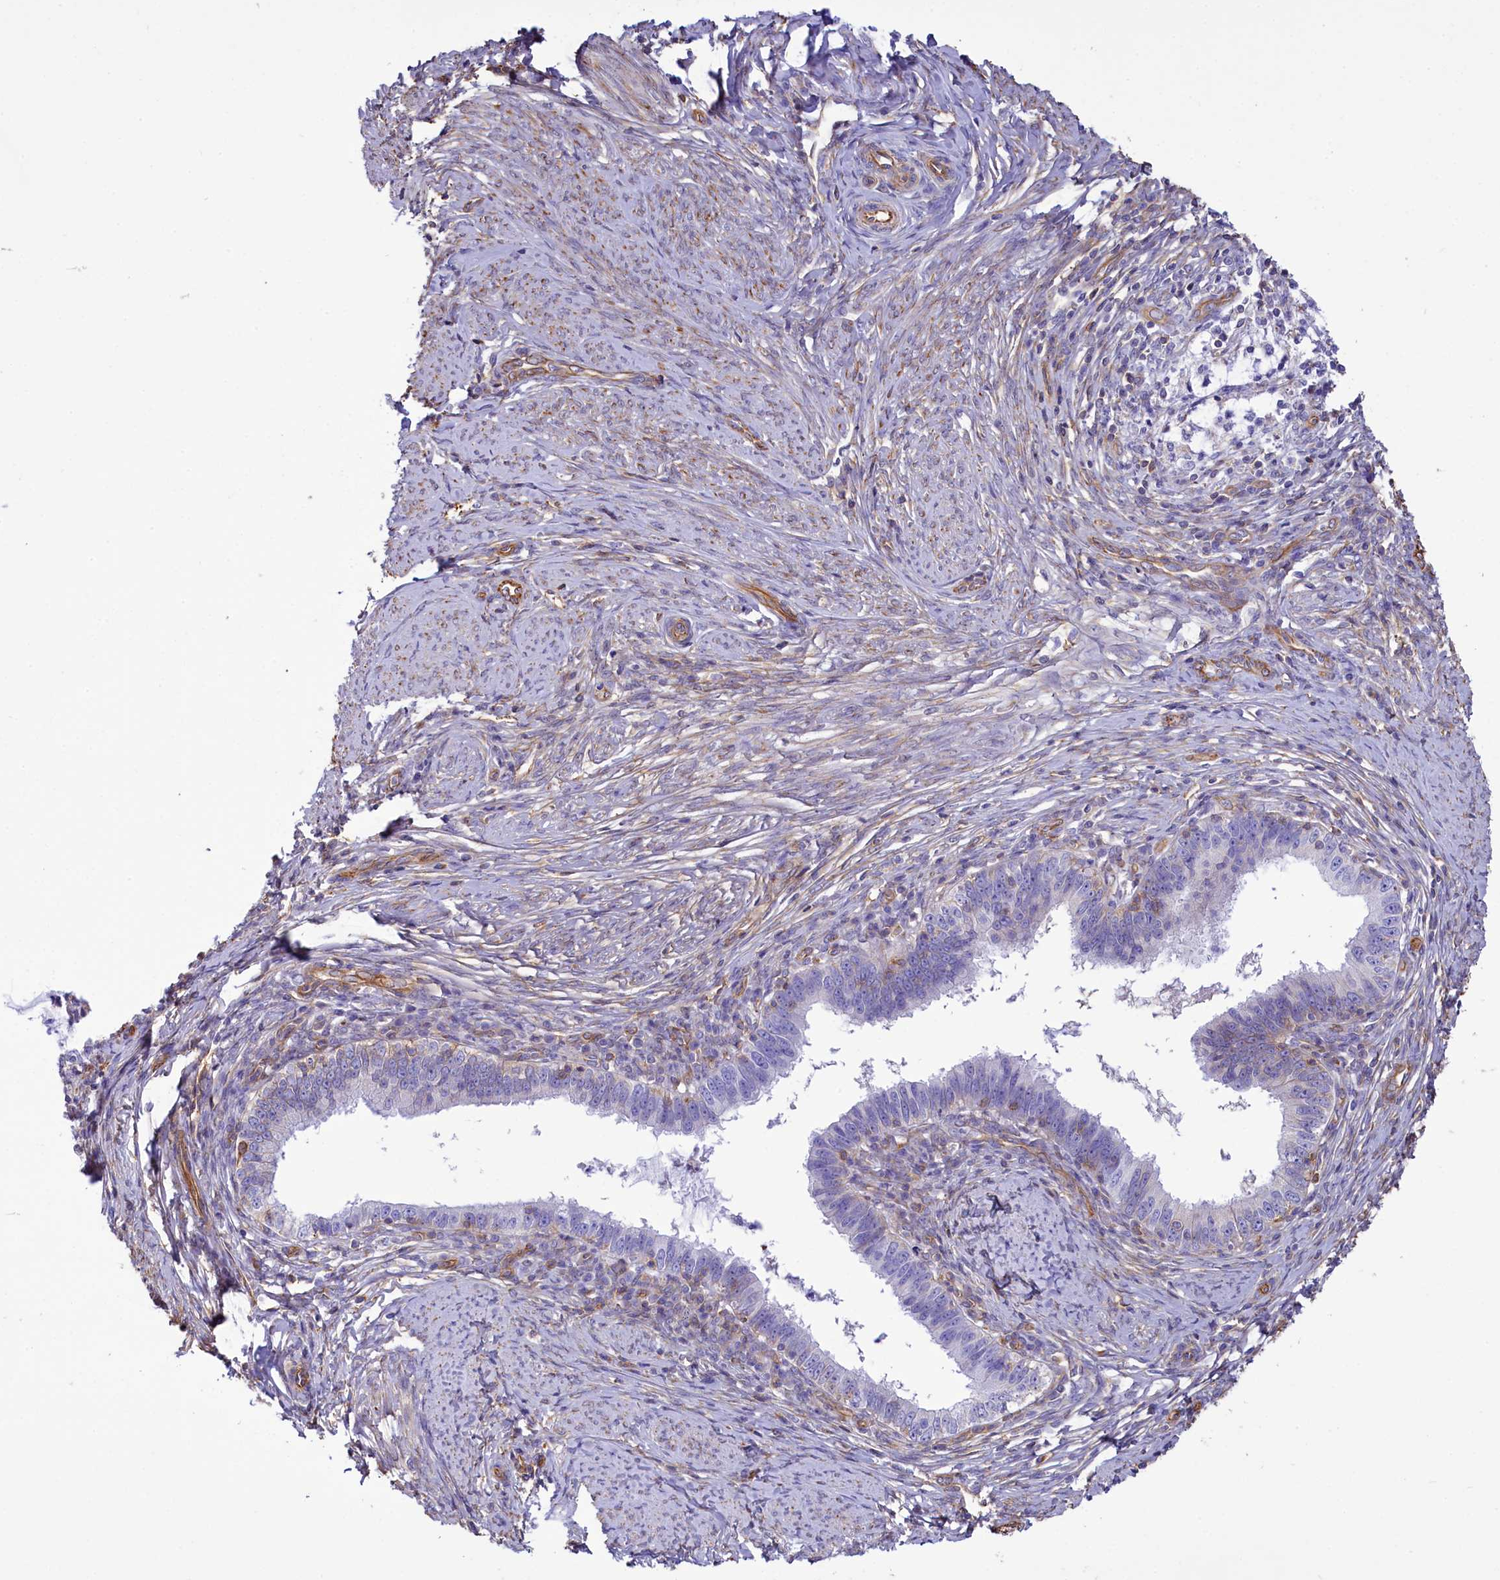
{"staining": {"intensity": "negative", "quantity": "none", "location": "none"}, "tissue": "cervical cancer", "cell_type": "Tumor cells", "image_type": "cancer", "snomed": [{"axis": "morphology", "description": "Adenocarcinoma, NOS"}, {"axis": "topography", "description": "Cervix"}], "caption": "High power microscopy image of an immunohistochemistry photomicrograph of cervical cancer (adenocarcinoma), revealing no significant staining in tumor cells.", "gene": "CD99", "patient": {"sex": "female", "age": 36}}